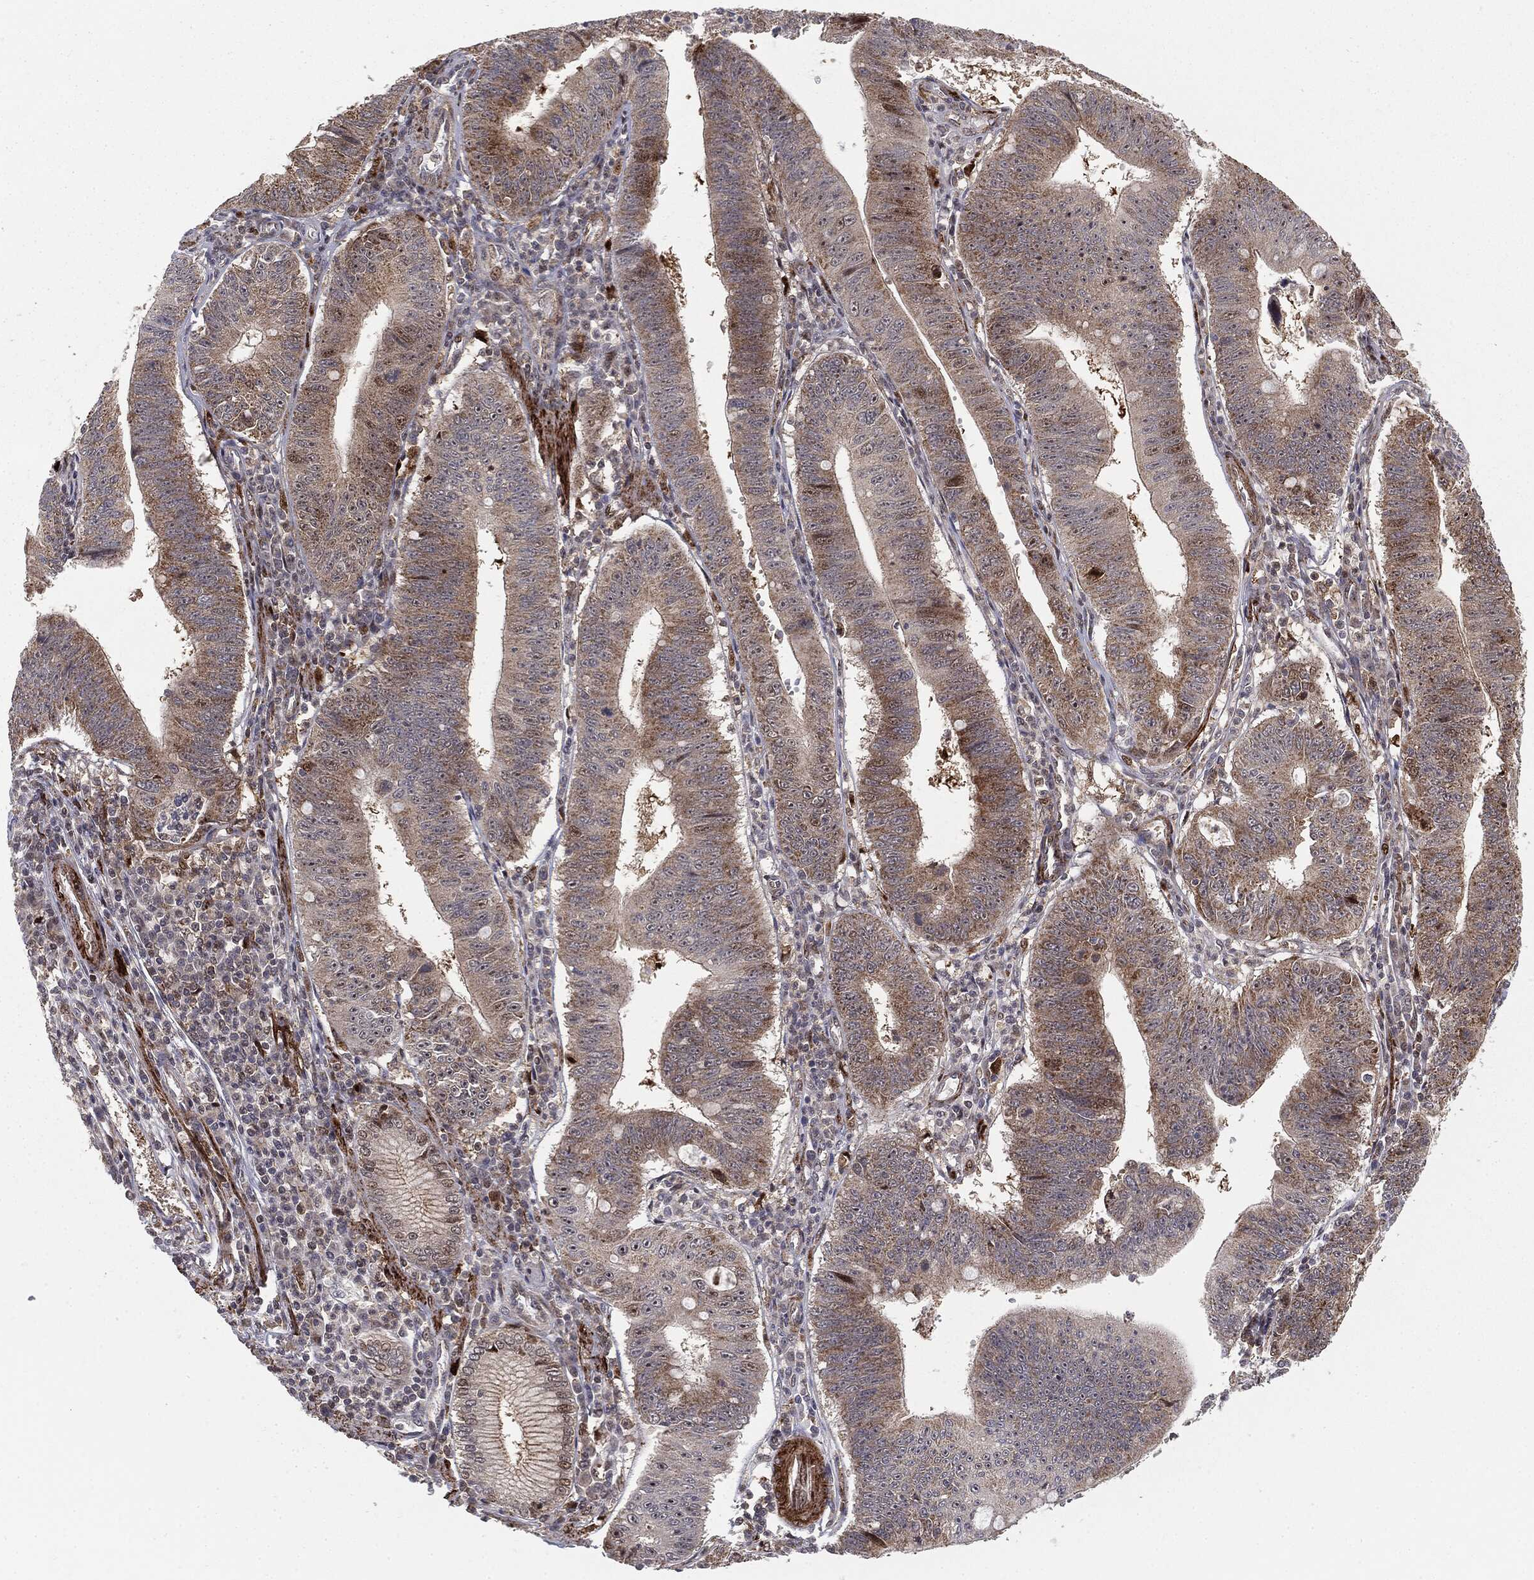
{"staining": {"intensity": "moderate", "quantity": "25%-75%", "location": "cytoplasmic/membranous"}, "tissue": "stomach cancer", "cell_type": "Tumor cells", "image_type": "cancer", "snomed": [{"axis": "morphology", "description": "Adenocarcinoma, NOS"}, {"axis": "topography", "description": "Stomach"}], "caption": "Immunohistochemistry (DAB) staining of adenocarcinoma (stomach) reveals moderate cytoplasmic/membranous protein staining in about 25%-75% of tumor cells.", "gene": "PTEN", "patient": {"sex": "male", "age": 59}}